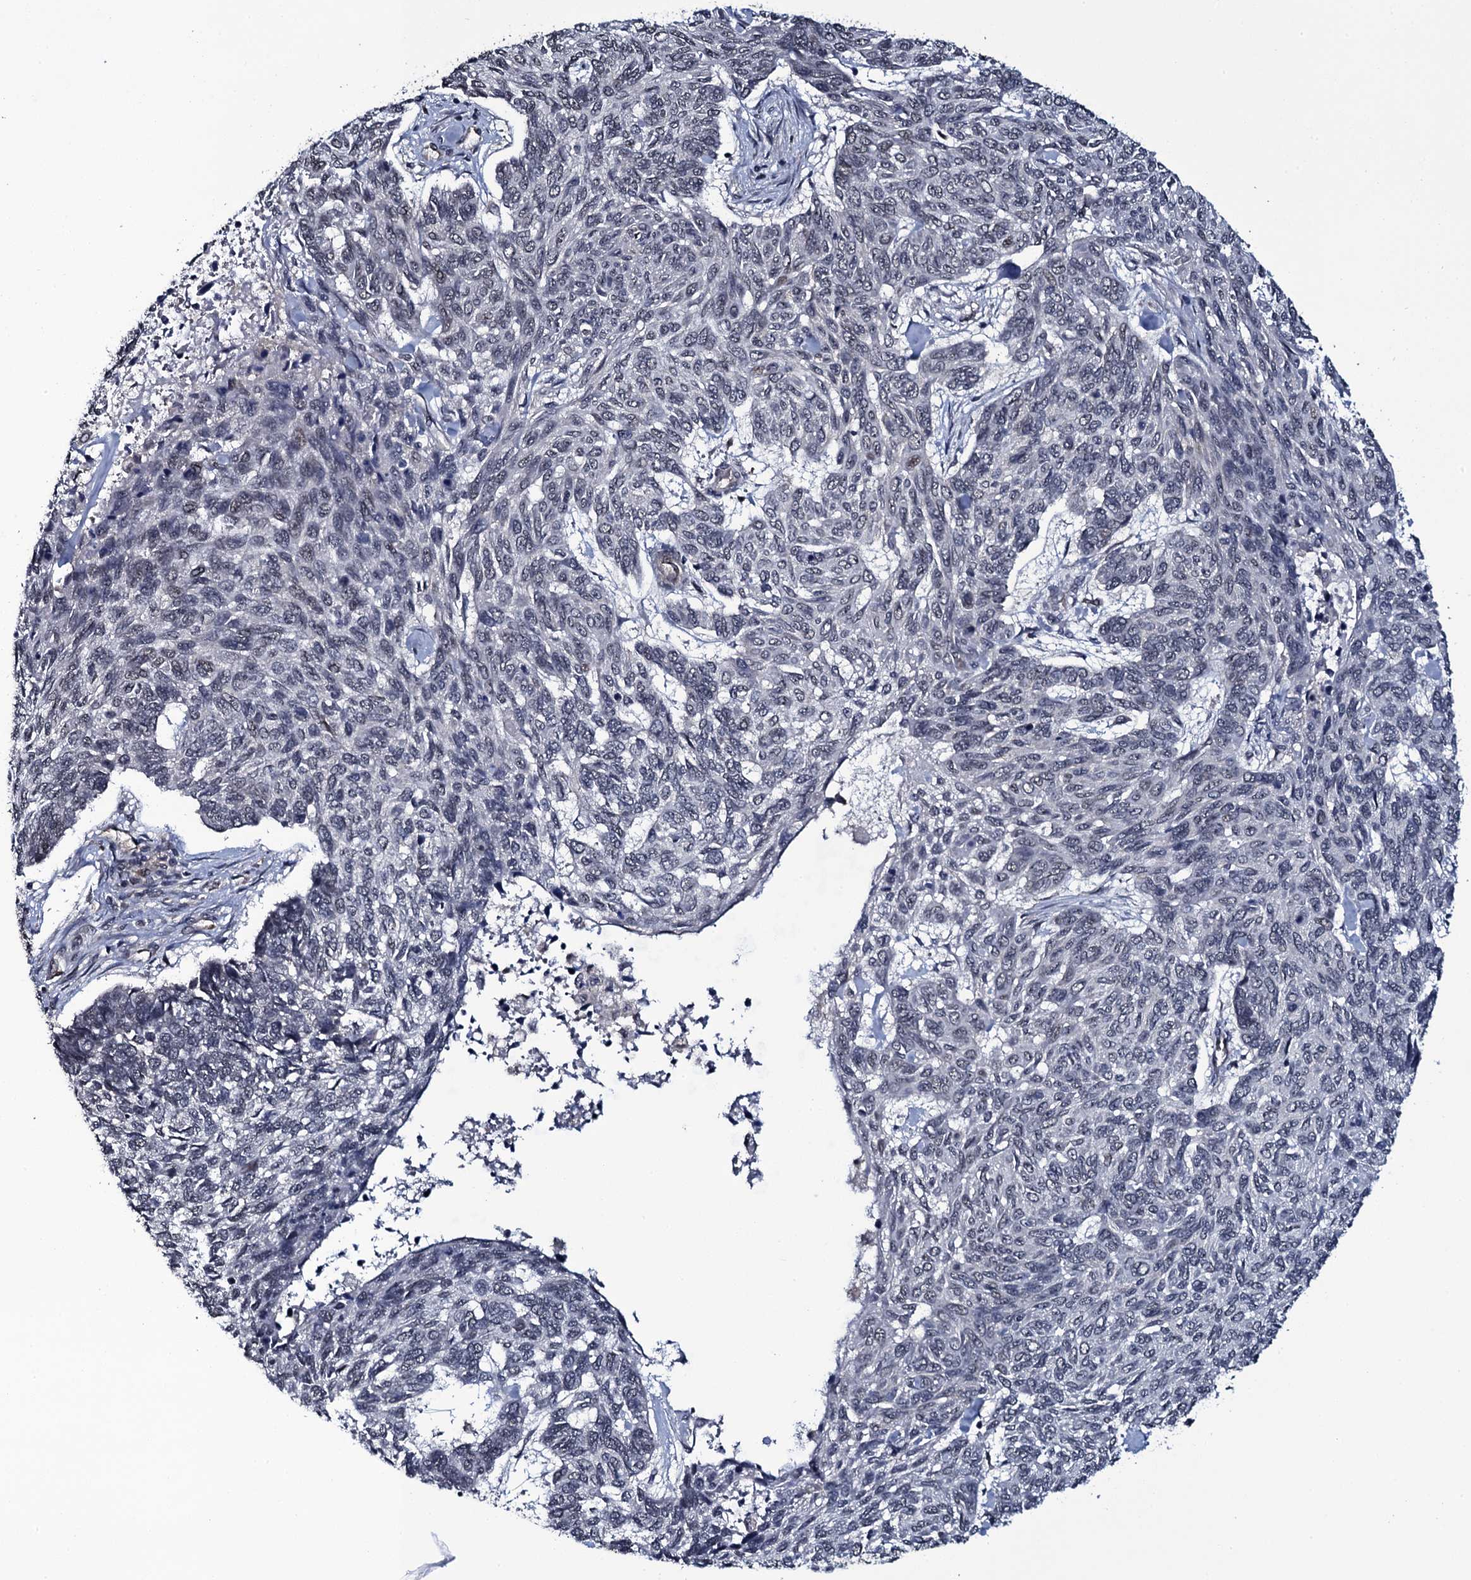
{"staining": {"intensity": "weak", "quantity": "<25%", "location": "nuclear"}, "tissue": "skin cancer", "cell_type": "Tumor cells", "image_type": "cancer", "snomed": [{"axis": "morphology", "description": "Basal cell carcinoma"}, {"axis": "topography", "description": "Skin"}], "caption": "Immunohistochemistry of human skin cancer displays no positivity in tumor cells.", "gene": "SH2D4B", "patient": {"sex": "female", "age": 65}}